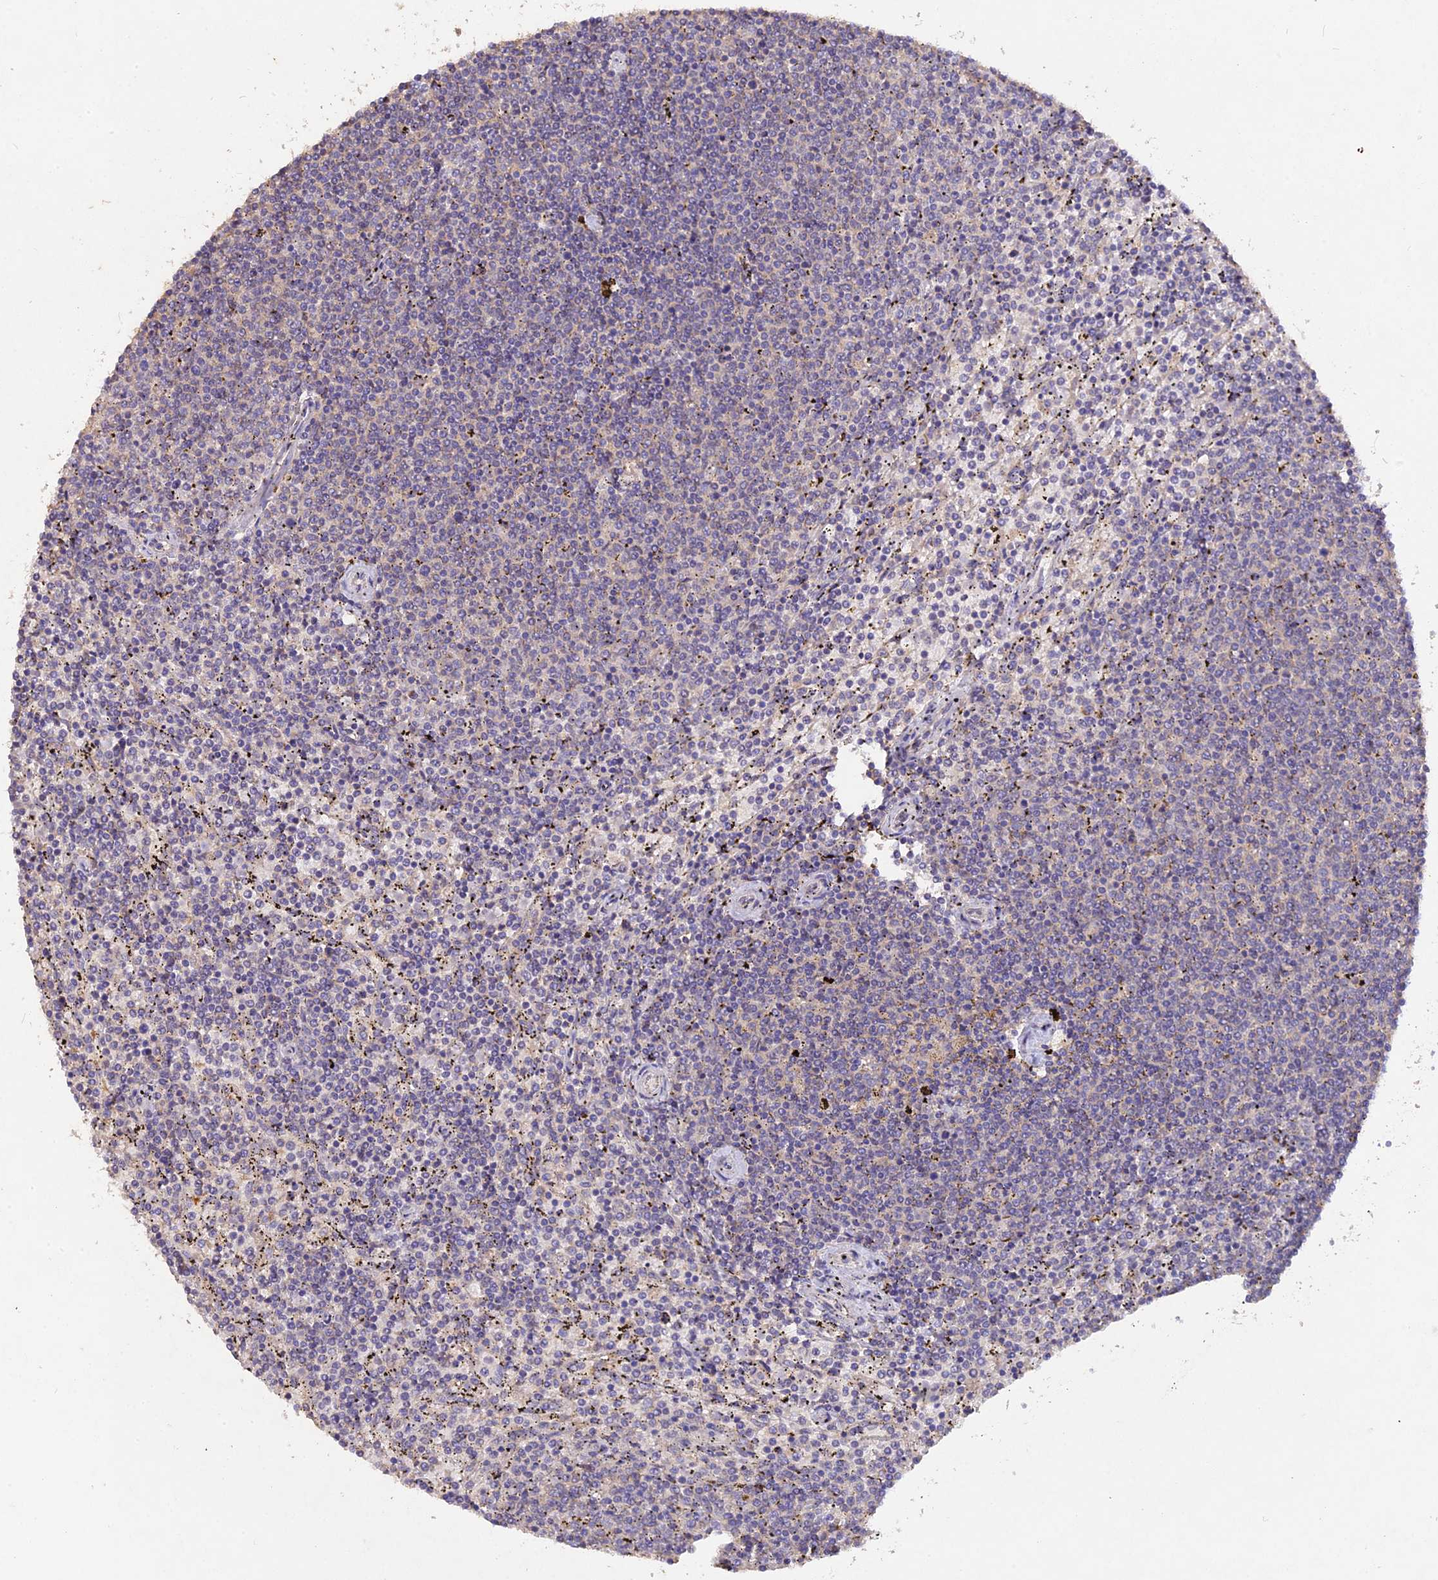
{"staining": {"intensity": "negative", "quantity": "none", "location": "none"}, "tissue": "lymphoma", "cell_type": "Tumor cells", "image_type": "cancer", "snomed": [{"axis": "morphology", "description": "Malignant lymphoma, non-Hodgkin's type, Low grade"}, {"axis": "topography", "description": "Spleen"}], "caption": "High magnification brightfield microscopy of lymphoma stained with DAB (3,3'-diaminobenzidine) (brown) and counterstained with hematoxylin (blue): tumor cells show no significant expression.", "gene": "SLC26A4", "patient": {"sex": "female", "age": 50}}